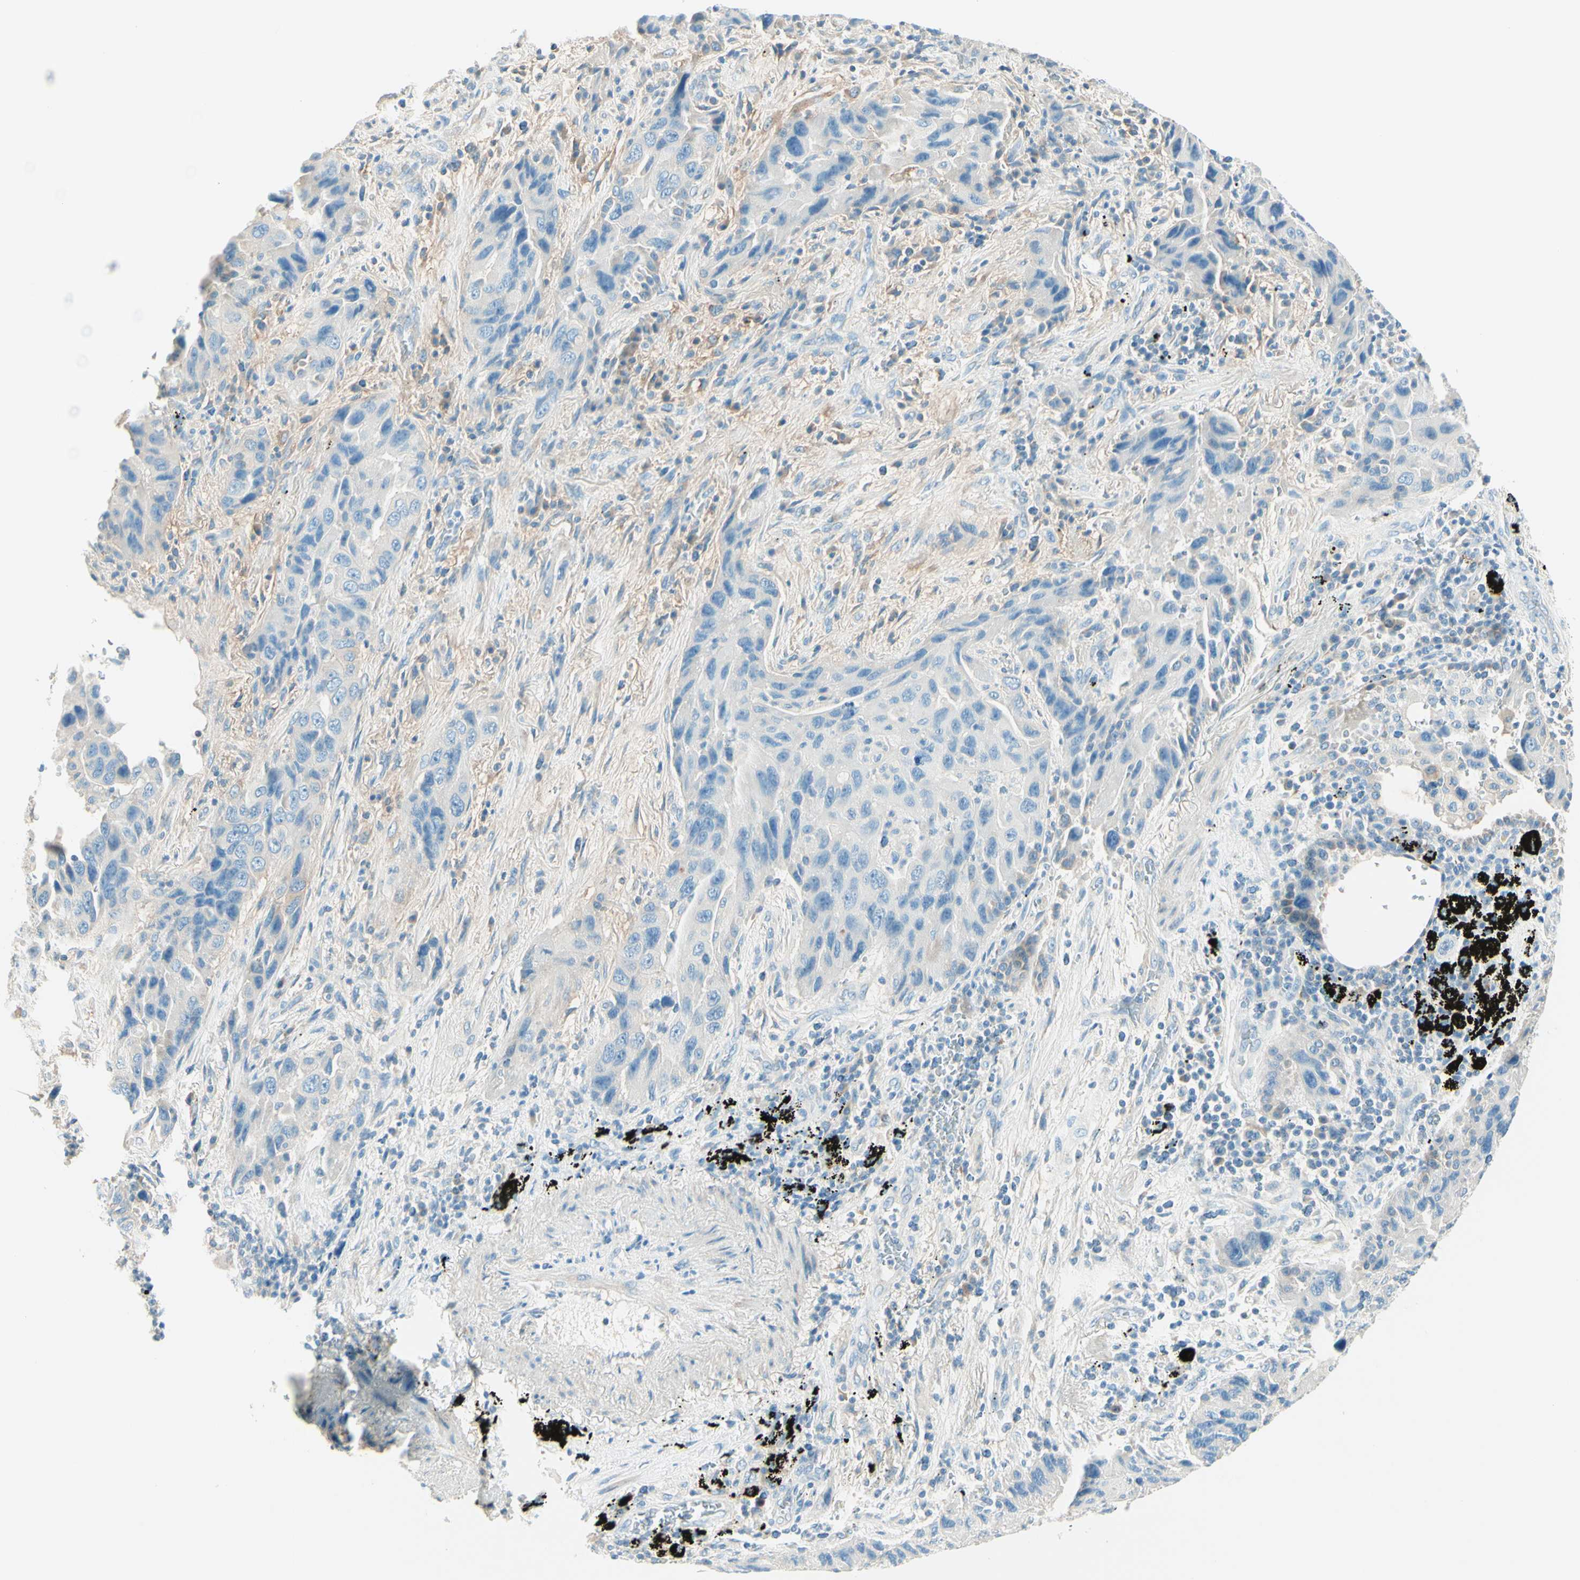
{"staining": {"intensity": "negative", "quantity": "none", "location": "none"}, "tissue": "lung cancer", "cell_type": "Tumor cells", "image_type": "cancer", "snomed": [{"axis": "morphology", "description": "Adenocarcinoma, NOS"}, {"axis": "topography", "description": "Lung"}], "caption": "Immunohistochemistry (IHC) micrograph of human adenocarcinoma (lung) stained for a protein (brown), which exhibits no expression in tumor cells.", "gene": "NCBP2L", "patient": {"sex": "female", "age": 65}}